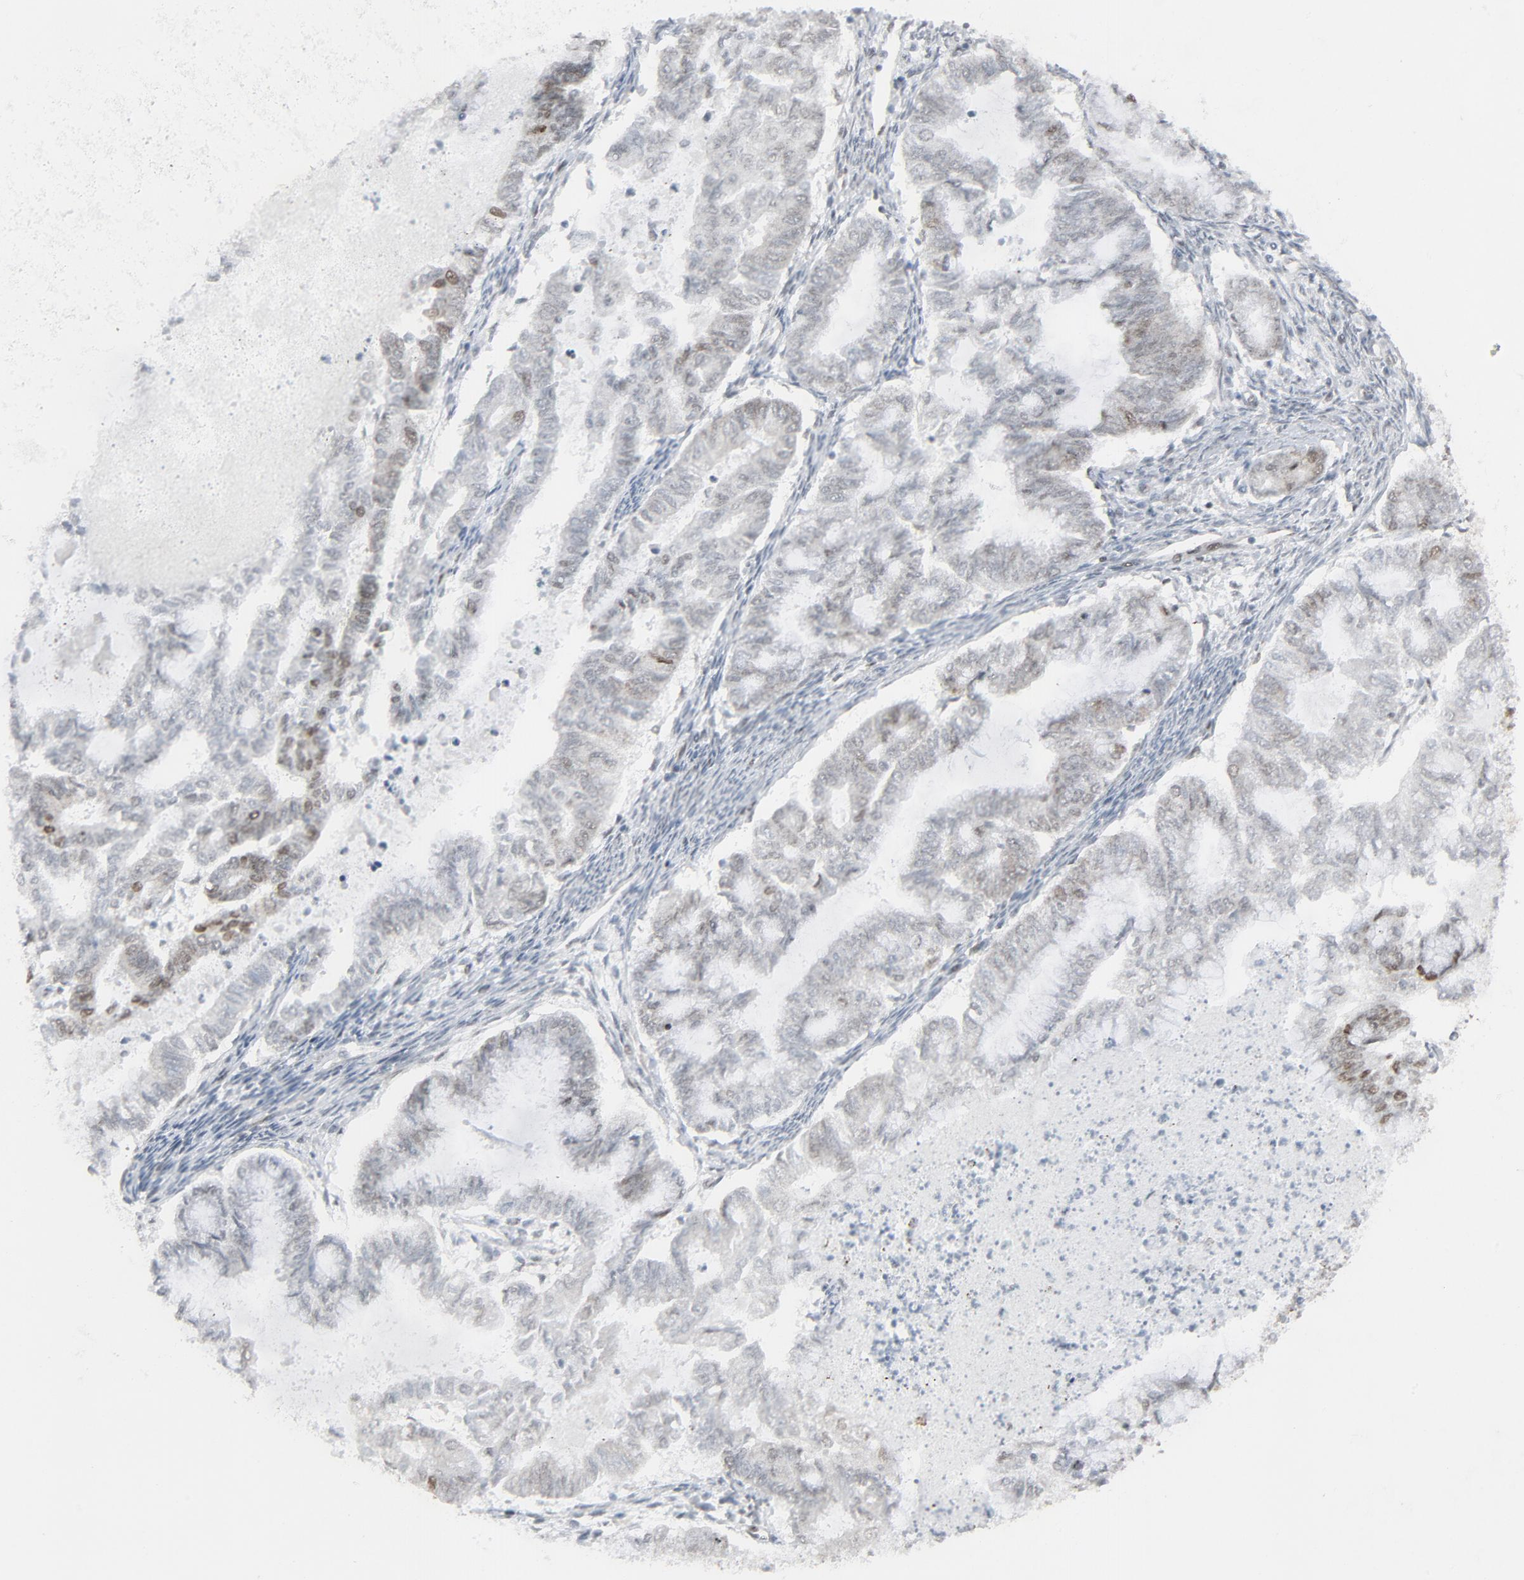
{"staining": {"intensity": "moderate", "quantity": "<25%", "location": "nuclear"}, "tissue": "endometrial cancer", "cell_type": "Tumor cells", "image_type": "cancer", "snomed": [{"axis": "morphology", "description": "Adenocarcinoma, NOS"}, {"axis": "topography", "description": "Endometrium"}], "caption": "Immunohistochemistry (IHC) micrograph of human endometrial cancer (adenocarcinoma) stained for a protein (brown), which displays low levels of moderate nuclear expression in approximately <25% of tumor cells.", "gene": "FBXO28", "patient": {"sex": "female", "age": 79}}